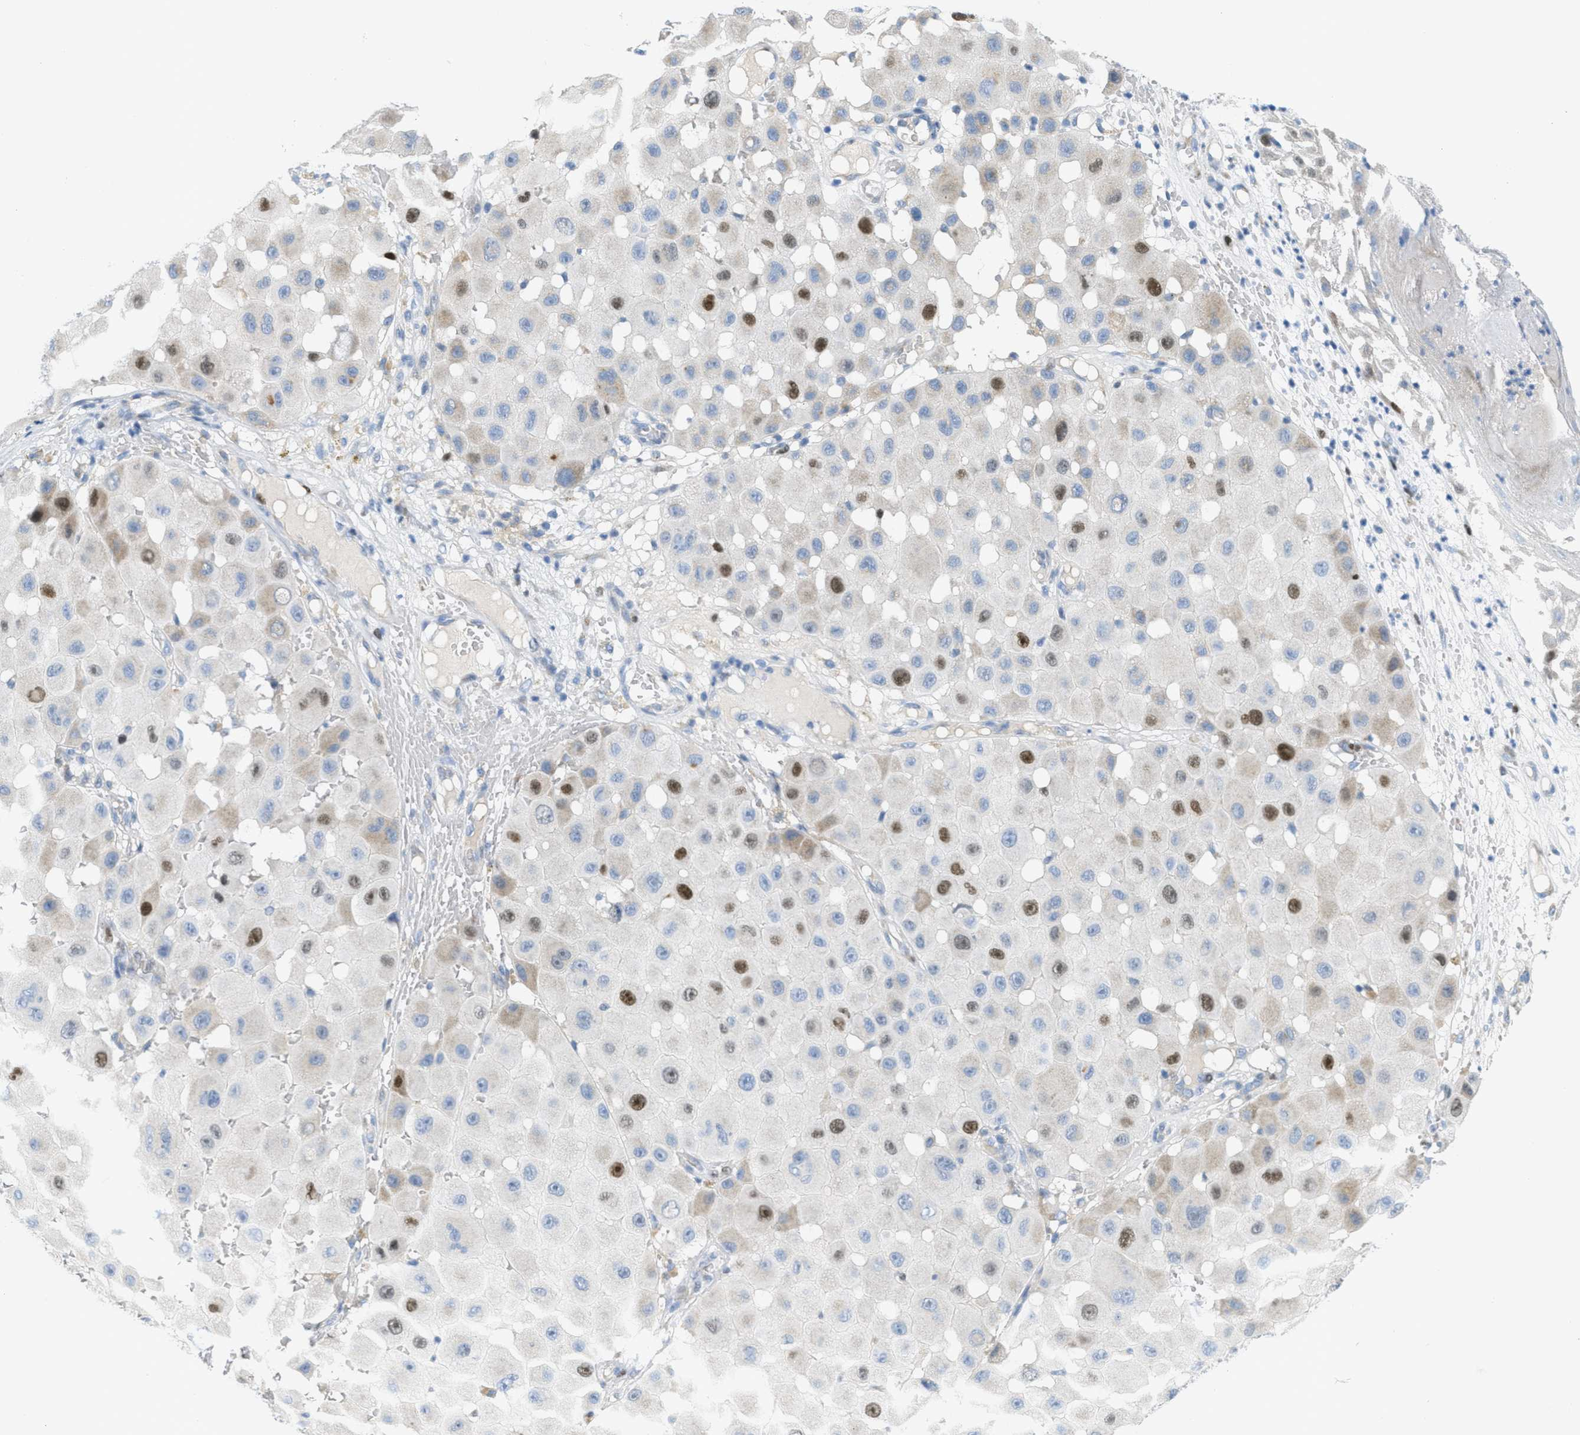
{"staining": {"intensity": "strong", "quantity": "<25%", "location": "cytoplasmic/membranous,nuclear"}, "tissue": "melanoma", "cell_type": "Tumor cells", "image_type": "cancer", "snomed": [{"axis": "morphology", "description": "Malignant melanoma, NOS"}, {"axis": "topography", "description": "Skin"}], "caption": "This micrograph shows immunohistochemistry (IHC) staining of human malignant melanoma, with medium strong cytoplasmic/membranous and nuclear expression in about <25% of tumor cells.", "gene": "ORC6", "patient": {"sex": "female", "age": 81}}